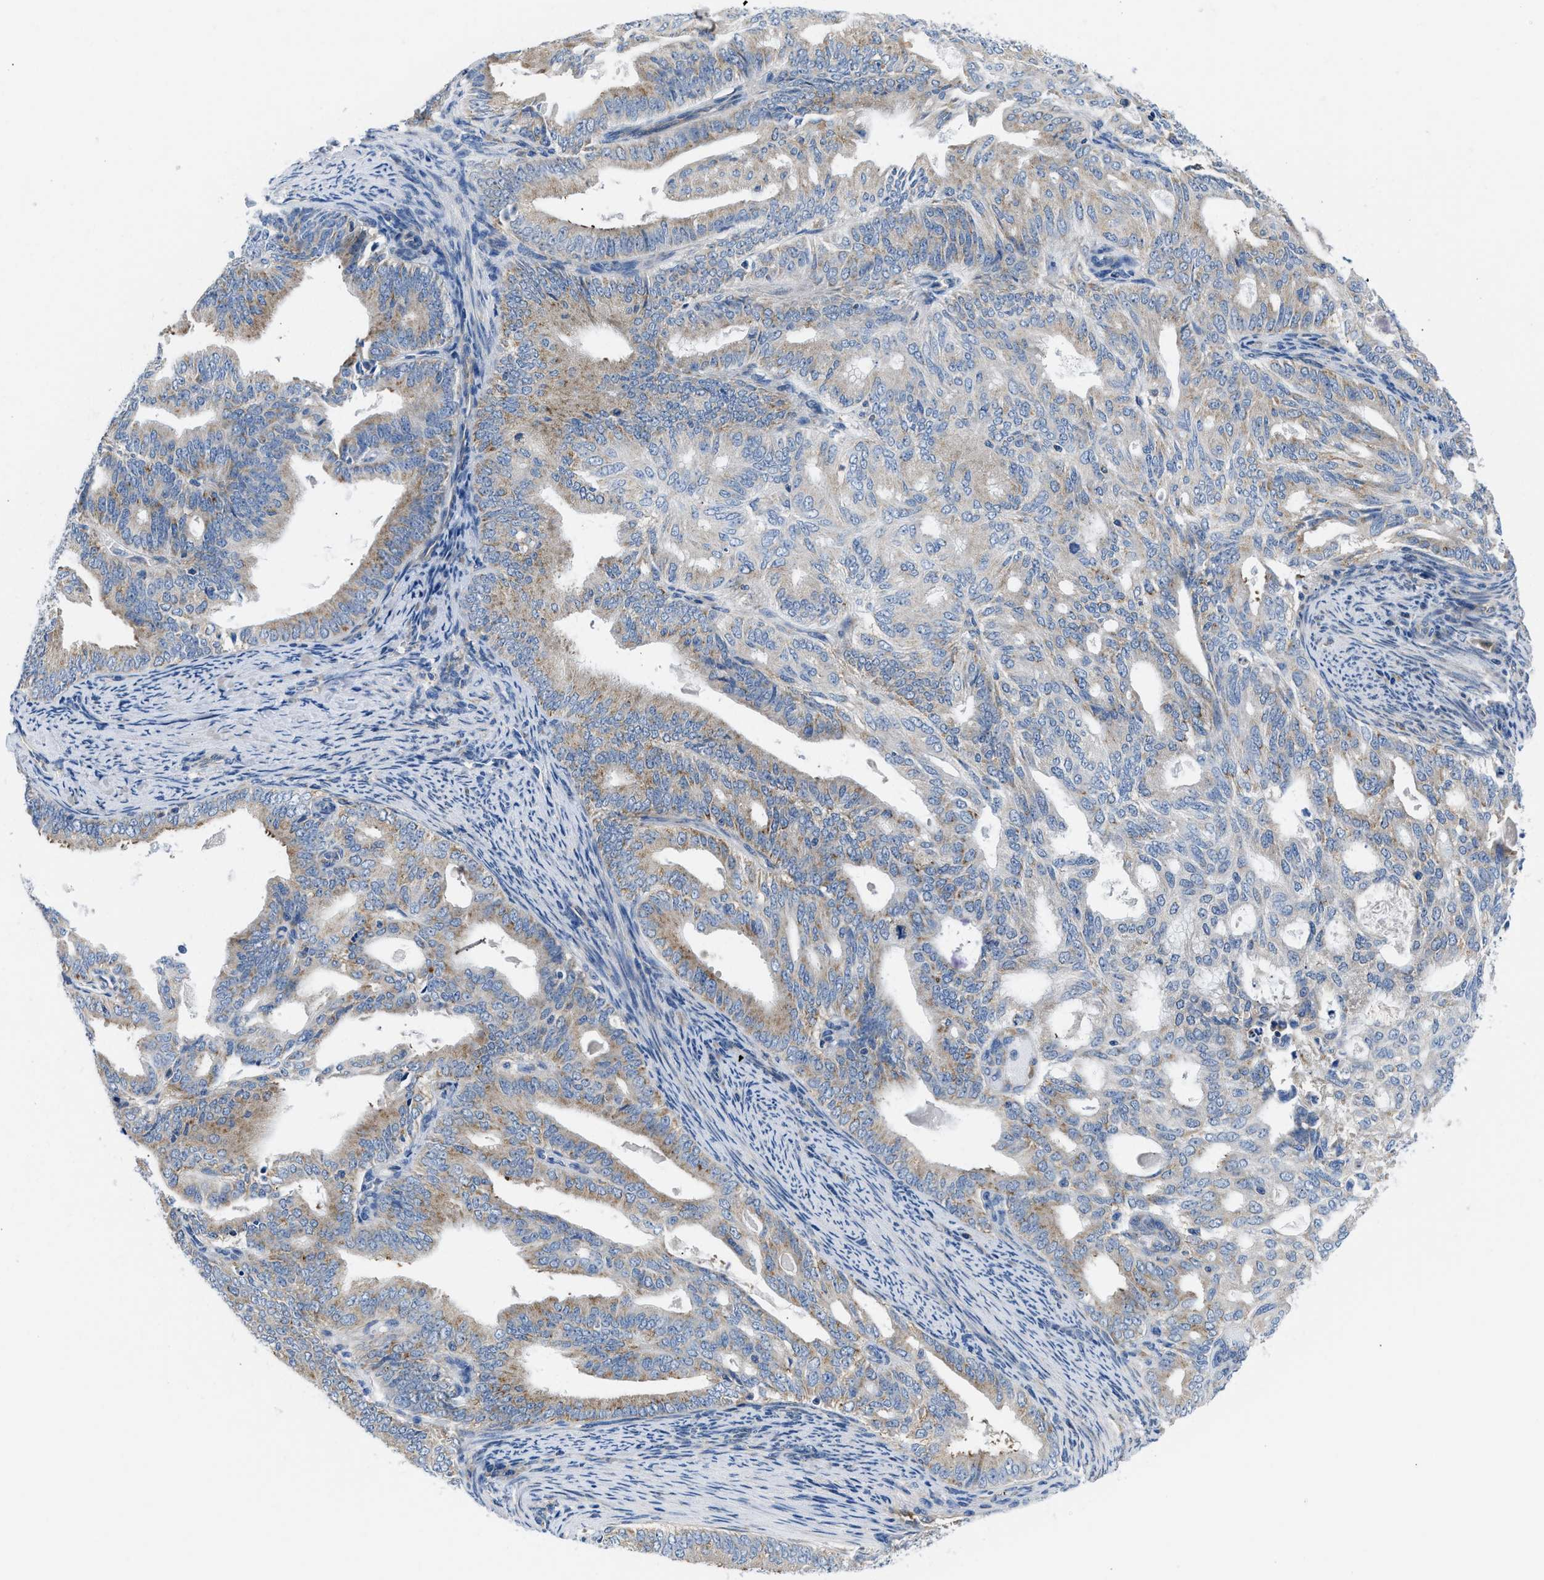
{"staining": {"intensity": "weak", "quantity": "25%-75%", "location": "cytoplasmic/membranous"}, "tissue": "endometrial cancer", "cell_type": "Tumor cells", "image_type": "cancer", "snomed": [{"axis": "morphology", "description": "Adenocarcinoma, NOS"}, {"axis": "topography", "description": "Endometrium"}], "caption": "Endometrial cancer (adenocarcinoma) tissue exhibits weak cytoplasmic/membranous expression in about 25%-75% of tumor cells", "gene": "BNC2", "patient": {"sex": "female", "age": 58}}